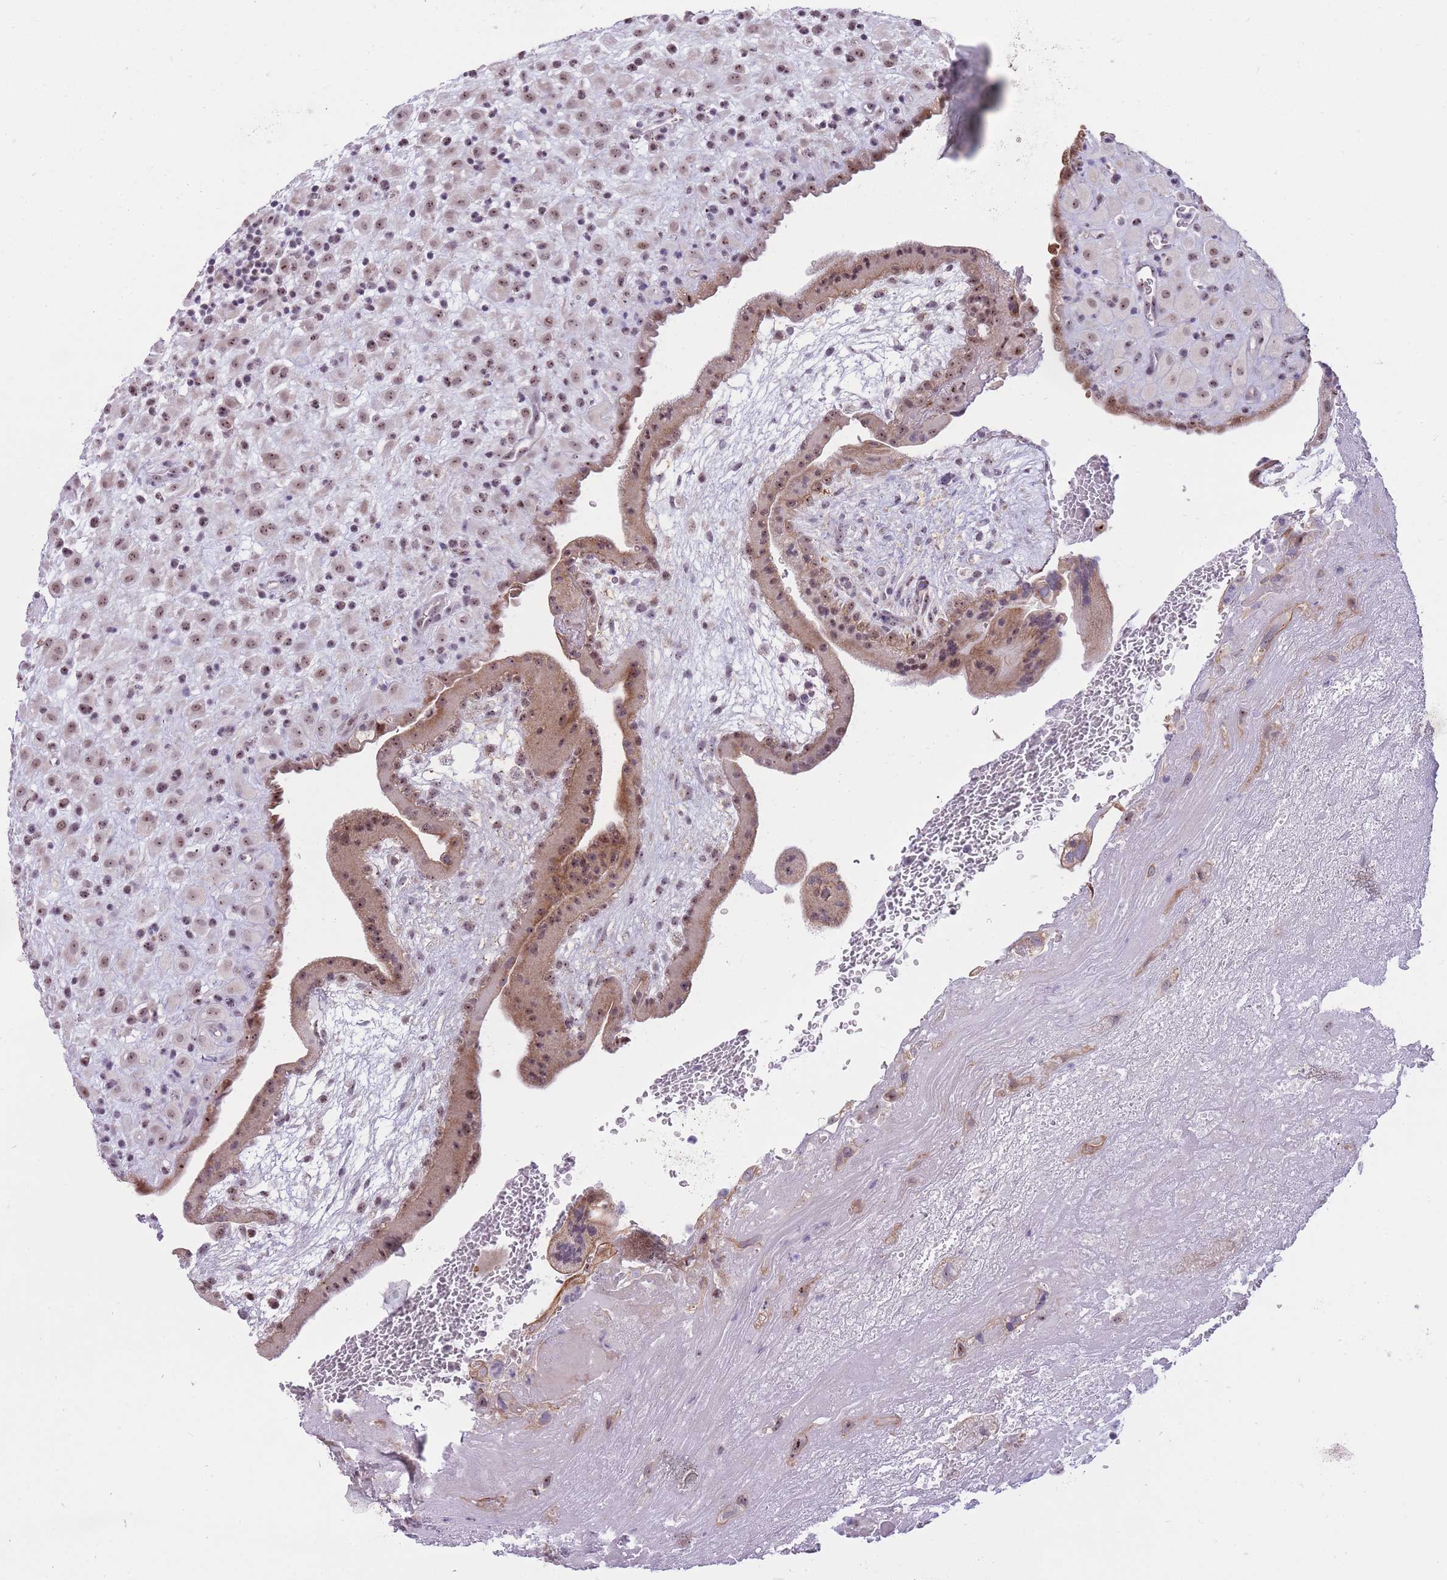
{"staining": {"intensity": "moderate", "quantity": ">75%", "location": "cytoplasmic/membranous,nuclear"}, "tissue": "placenta", "cell_type": "Trophoblastic cells", "image_type": "normal", "snomed": [{"axis": "morphology", "description": "Normal tissue, NOS"}, {"axis": "topography", "description": "Placenta"}], "caption": "This histopathology image displays normal placenta stained with immunohistochemistry (IHC) to label a protein in brown. The cytoplasmic/membranous,nuclear of trophoblastic cells show moderate positivity for the protein. Nuclei are counter-stained blue.", "gene": "MCIDAS", "patient": {"sex": "female", "age": 35}}